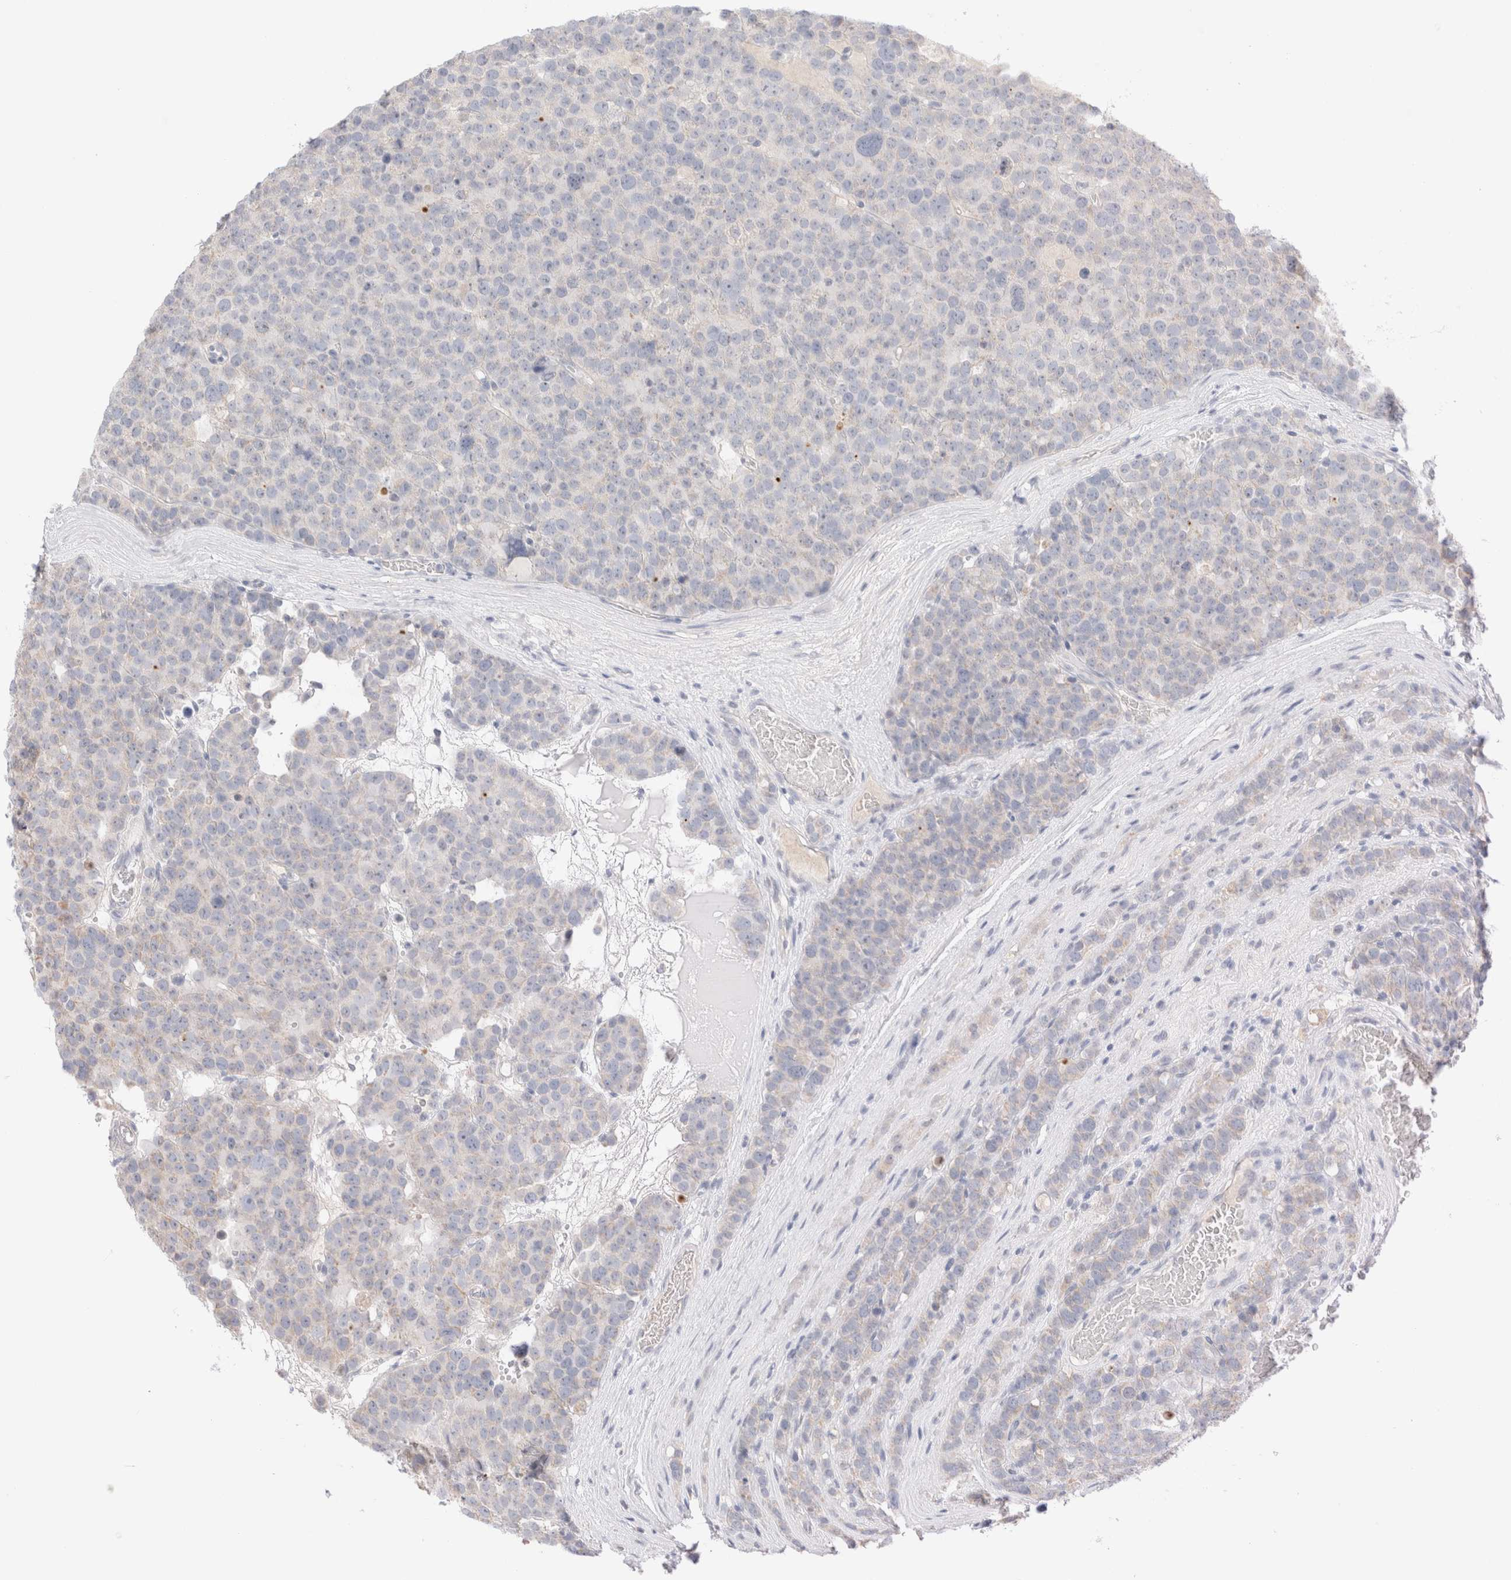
{"staining": {"intensity": "negative", "quantity": "none", "location": "none"}, "tissue": "testis cancer", "cell_type": "Tumor cells", "image_type": "cancer", "snomed": [{"axis": "morphology", "description": "Seminoma, NOS"}, {"axis": "topography", "description": "Testis"}], "caption": "Histopathology image shows no significant protein staining in tumor cells of testis cancer. (DAB IHC, high magnification).", "gene": "HEXD", "patient": {"sex": "male", "age": 71}}